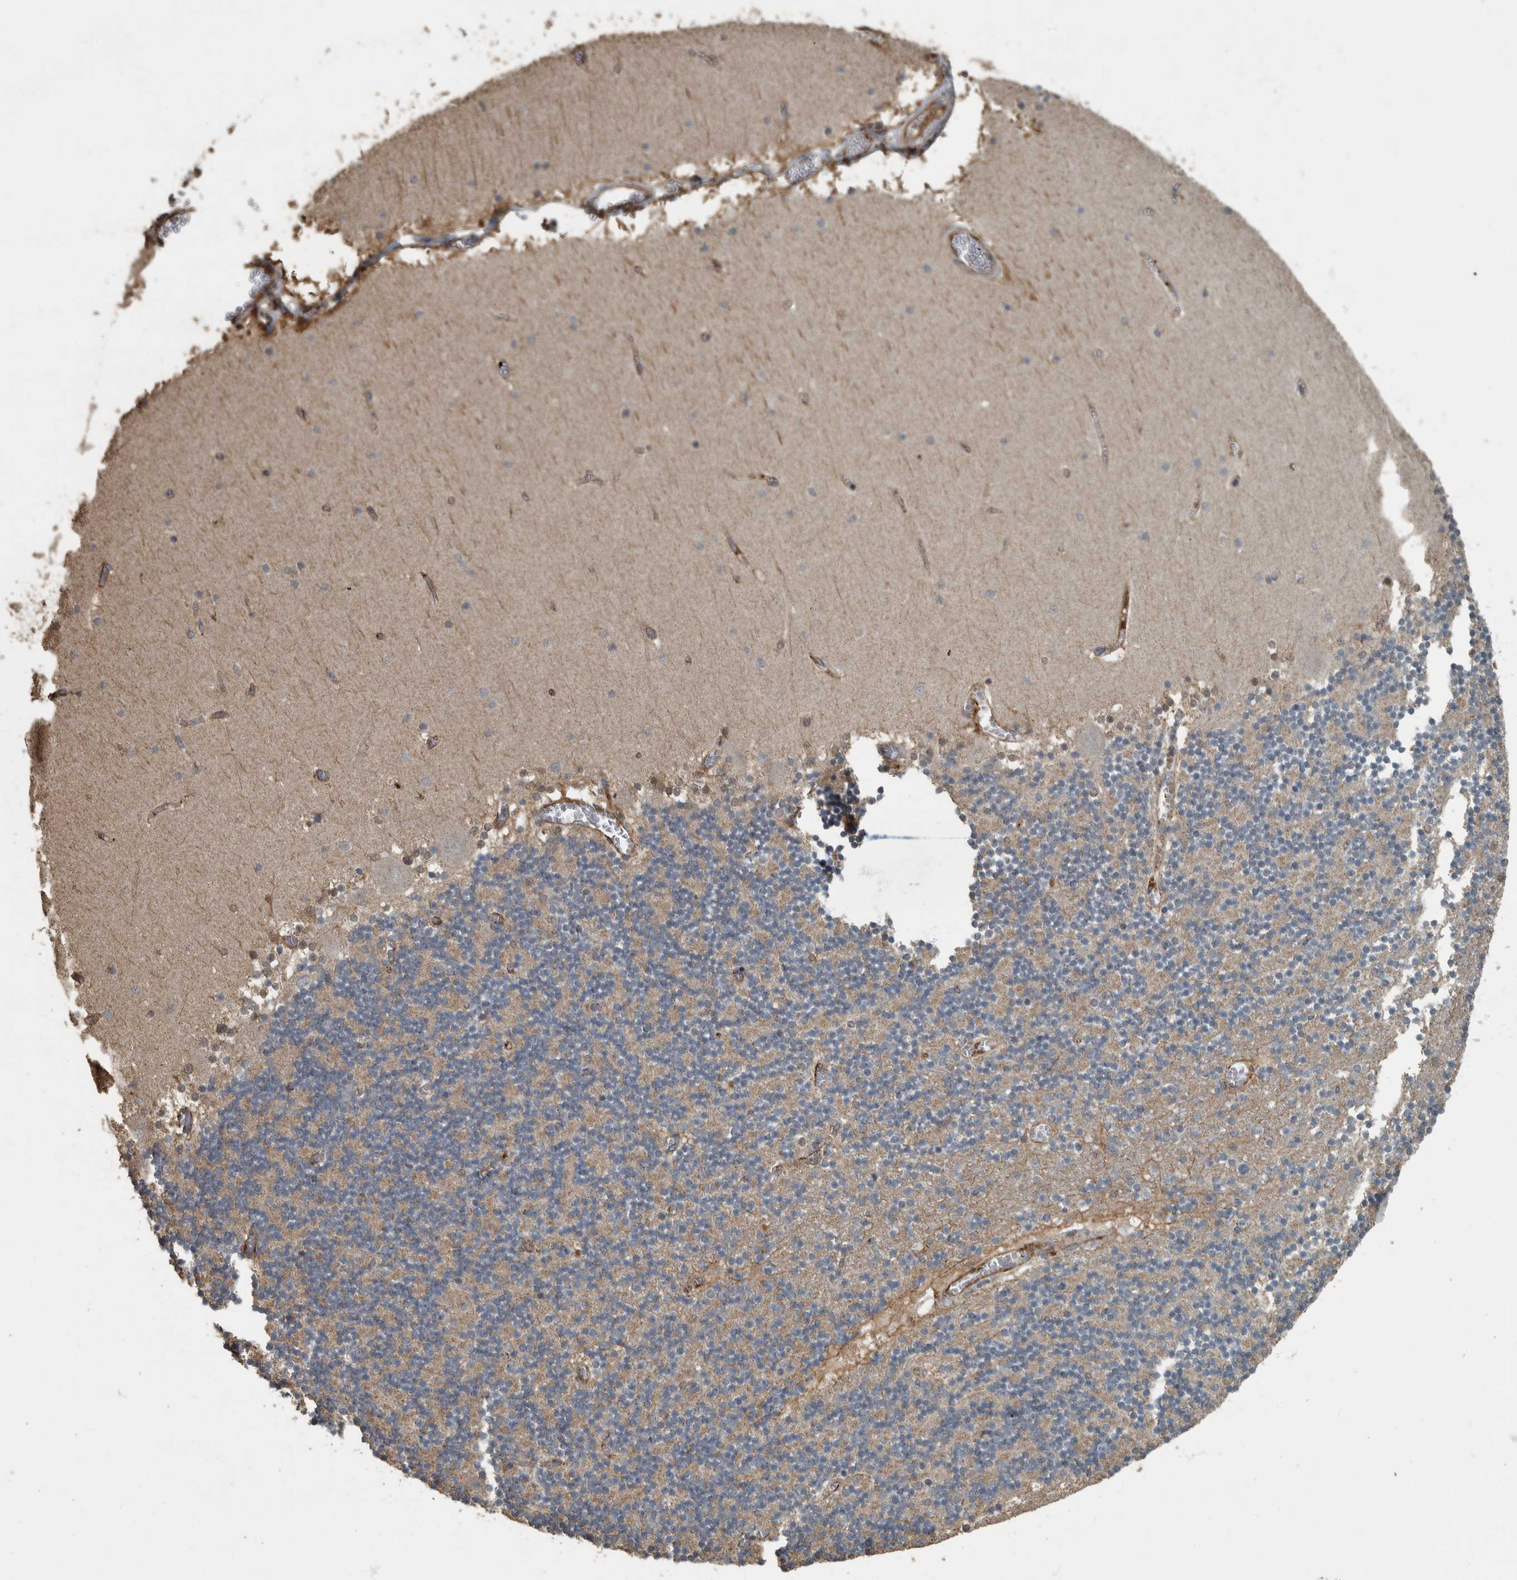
{"staining": {"intensity": "negative", "quantity": "none", "location": "none"}, "tissue": "cerebellum", "cell_type": "Cells in granular layer", "image_type": "normal", "snomed": [{"axis": "morphology", "description": "Normal tissue, NOS"}, {"axis": "topography", "description": "Cerebellum"}], "caption": "Micrograph shows no significant protein expression in cells in granular layer of unremarkable cerebellum.", "gene": "IL15RA", "patient": {"sex": "female", "age": 28}}